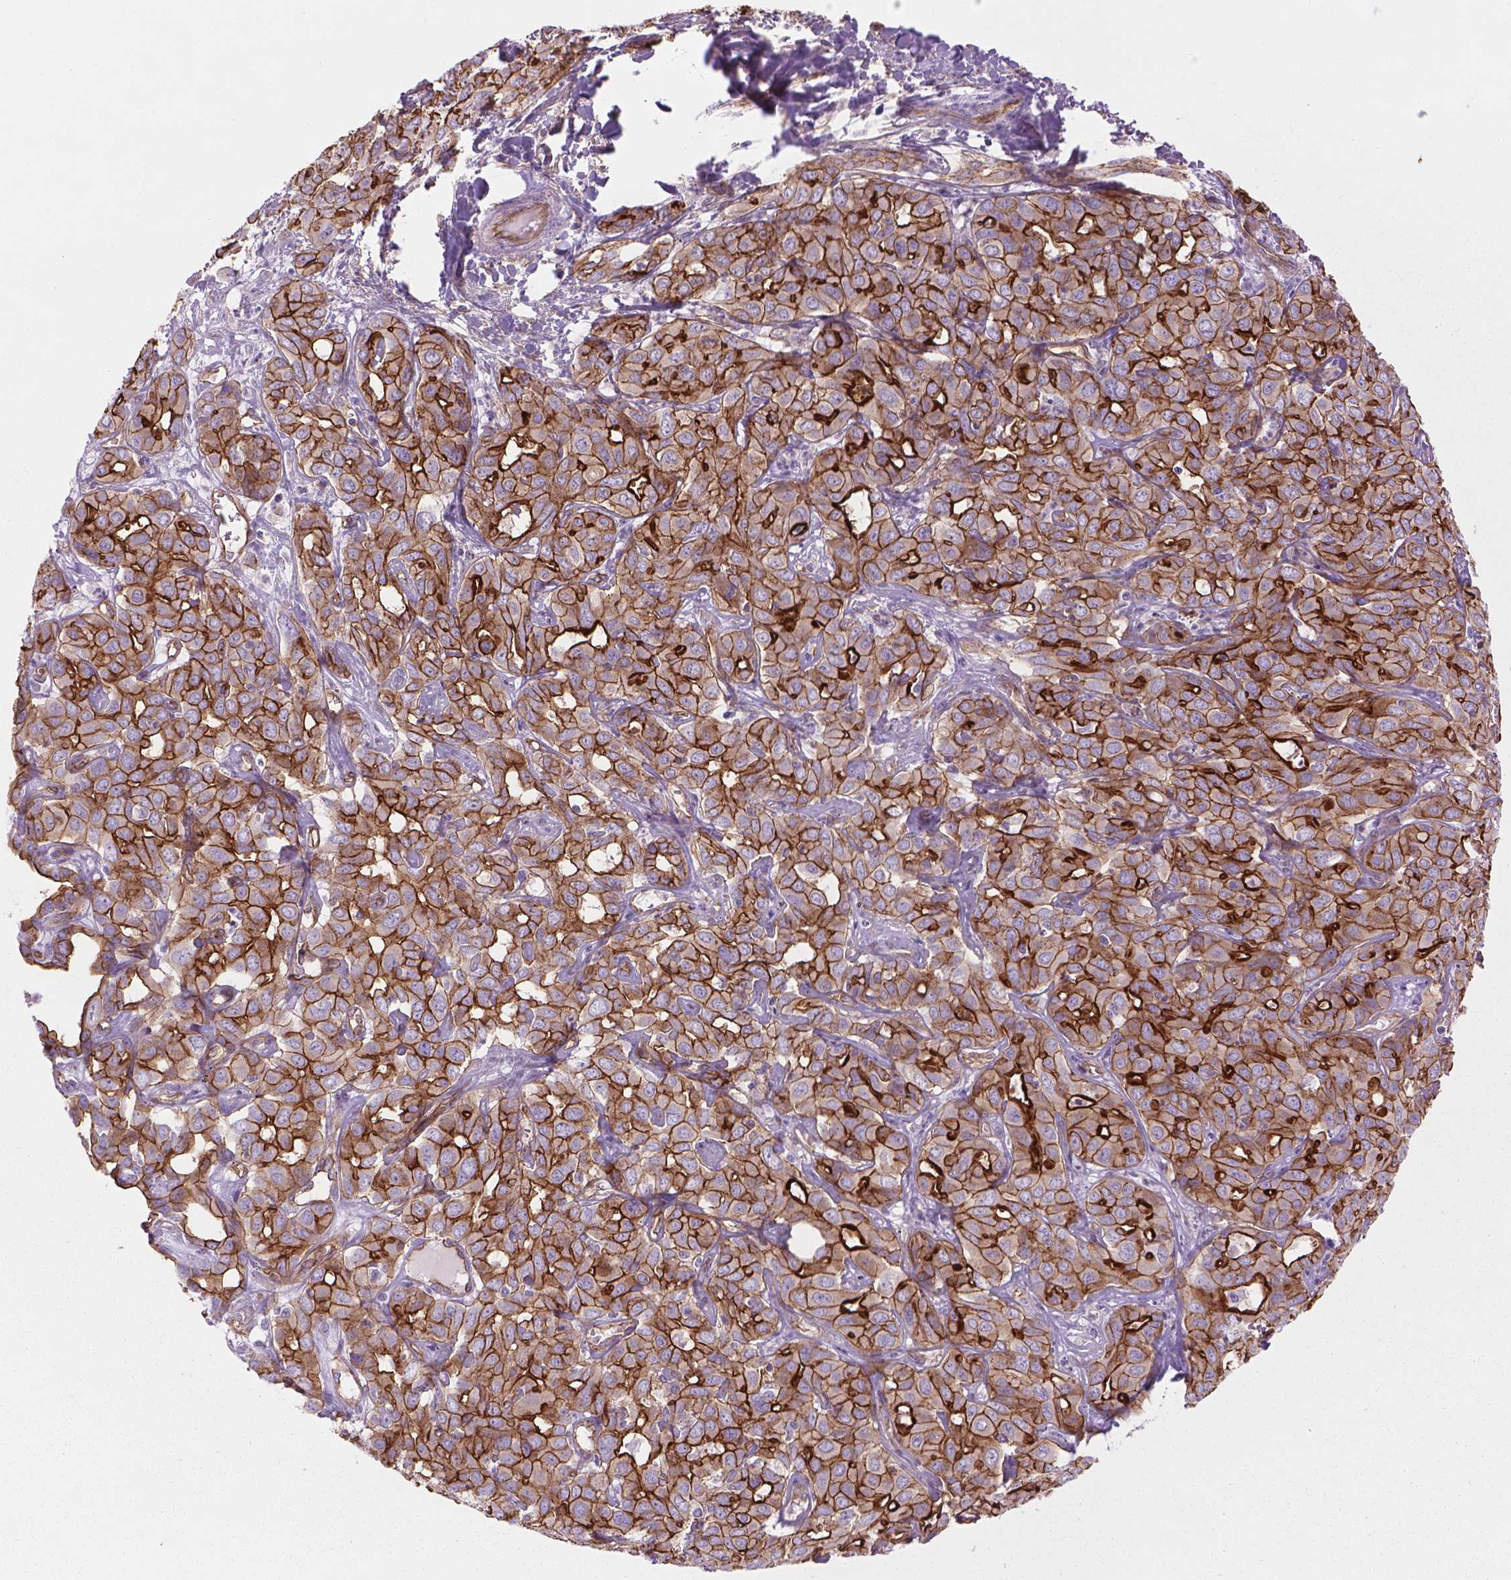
{"staining": {"intensity": "strong", "quantity": ">75%", "location": "cytoplasmic/membranous"}, "tissue": "liver cancer", "cell_type": "Tumor cells", "image_type": "cancer", "snomed": [{"axis": "morphology", "description": "Cholangiocarcinoma"}, {"axis": "topography", "description": "Liver"}], "caption": "Tumor cells reveal high levels of strong cytoplasmic/membranous staining in approximately >75% of cells in liver cholangiocarcinoma.", "gene": "TENT5A", "patient": {"sex": "female", "age": 60}}